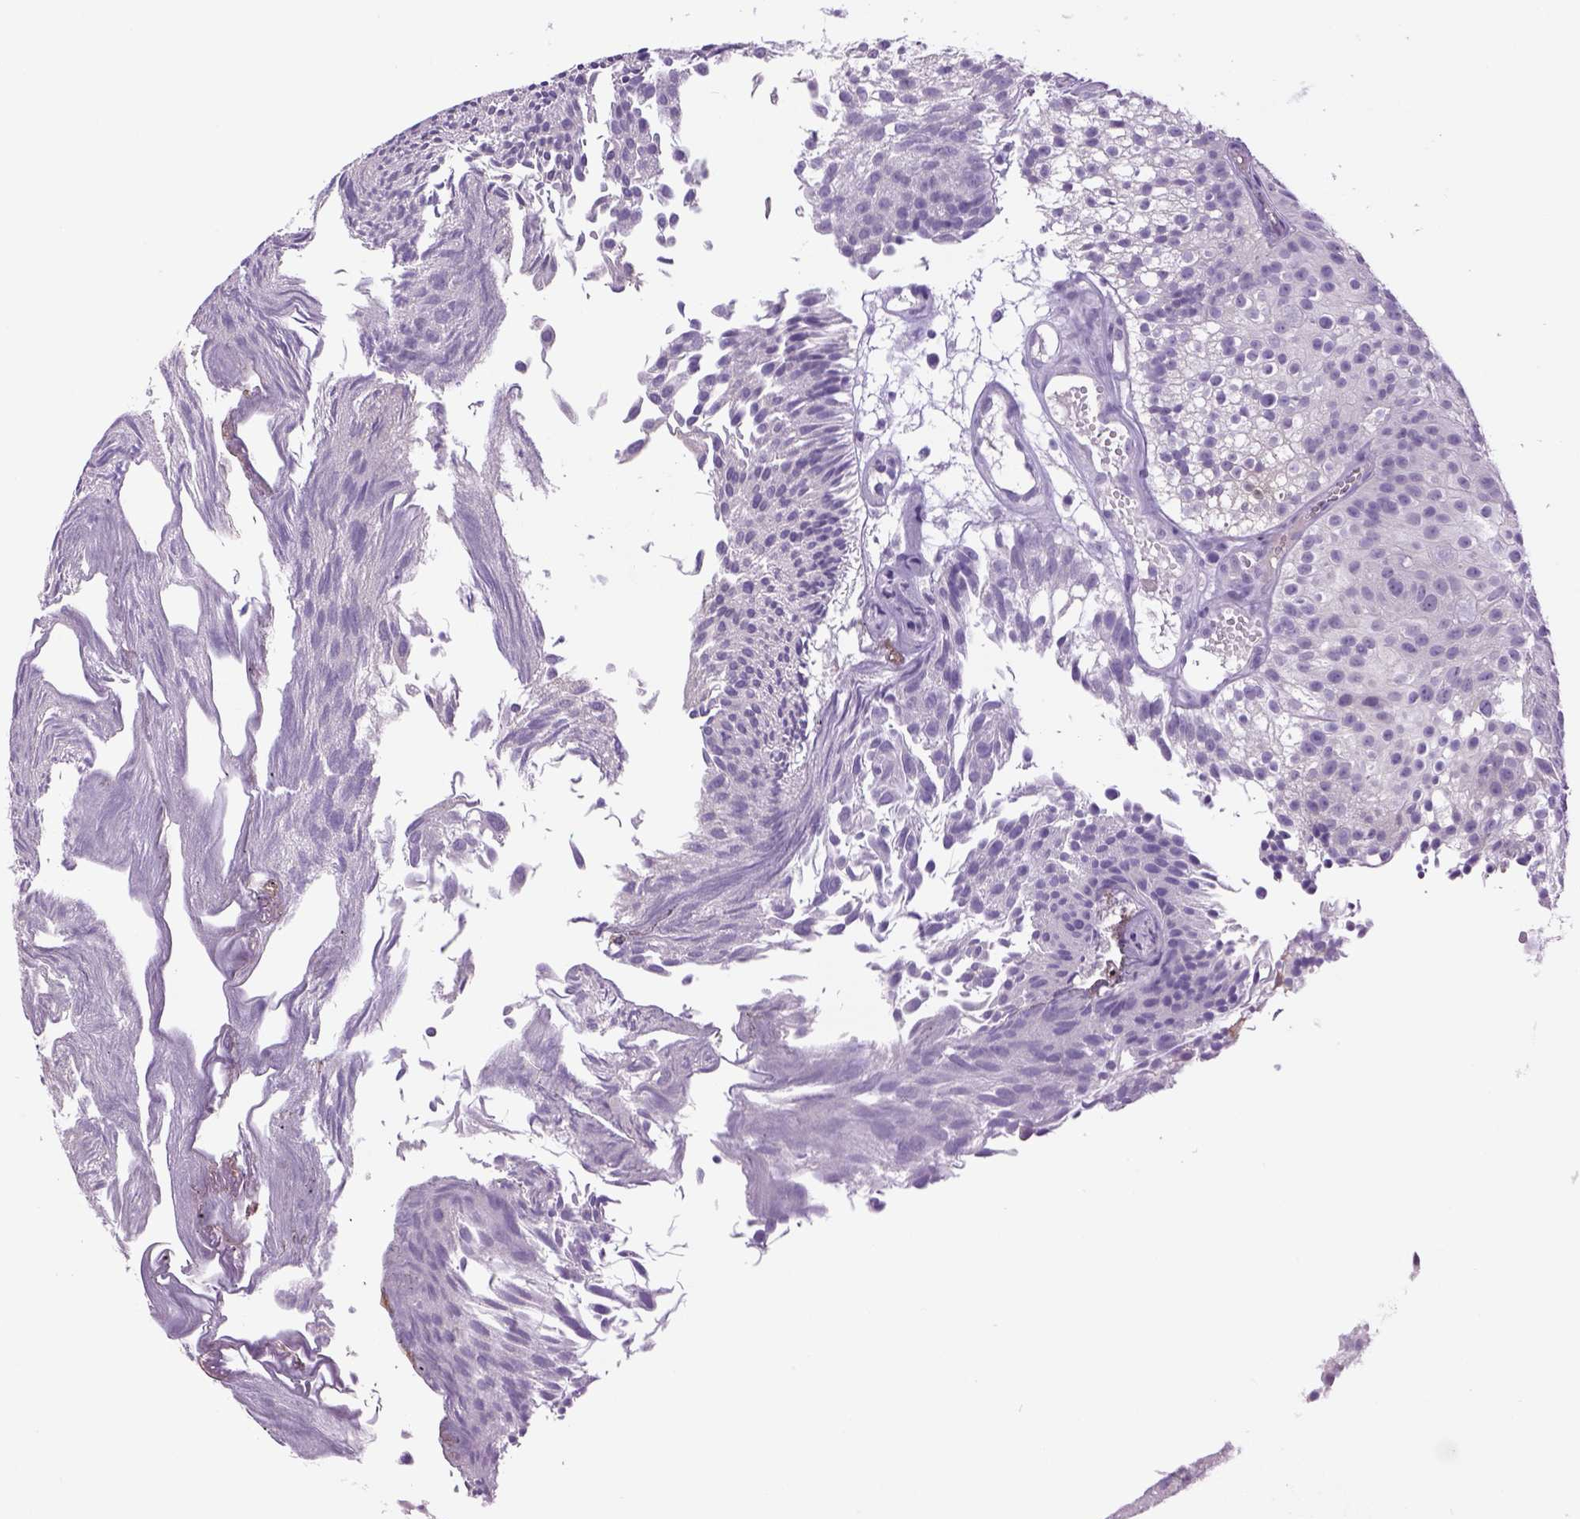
{"staining": {"intensity": "negative", "quantity": "none", "location": "none"}, "tissue": "urothelial cancer", "cell_type": "Tumor cells", "image_type": "cancer", "snomed": [{"axis": "morphology", "description": "Urothelial carcinoma, Low grade"}, {"axis": "topography", "description": "Urinary bladder"}], "caption": "This is a micrograph of immunohistochemistry staining of urothelial cancer, which shows no expression in tumor cells.", "gene": "DBH", "patient": {"sex": "male", "age": 70}}